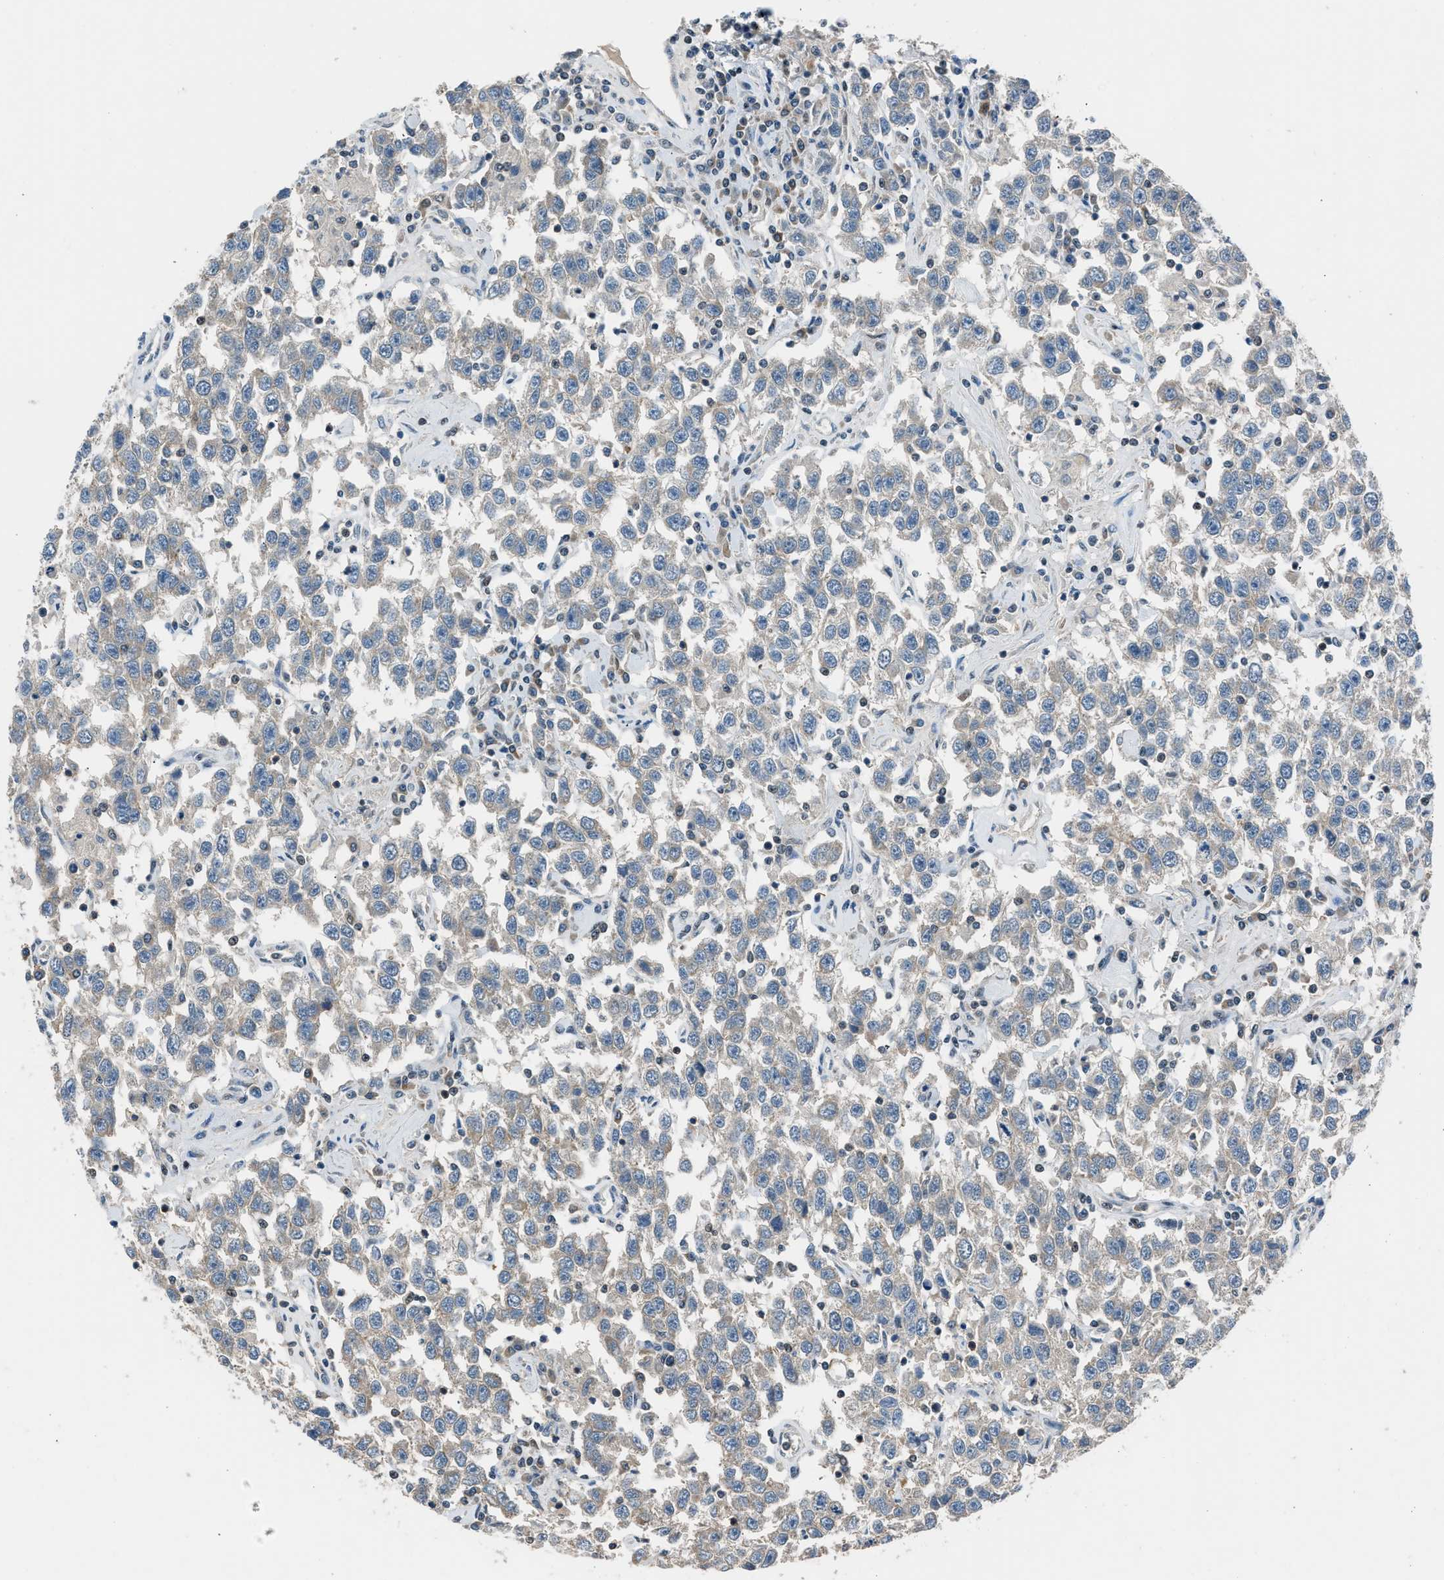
{"staining": {"intensity": "weak", "quantity": "<25%", "location": "cytoplasmic/membranous"}, "tissue": "testis cancer", "cell_type": "Tumor cells", "image_type": "cancer", "snomed": [{"axis": "morphology", "description": "Seminoma, NOS"}, {"axis": "topography", "description": "Testis"}], "caption": "The micrograph displays no significant staining in tumor cells of testis cancer (seminoma).", "gene": "LMLN", "patient": {"sex": "male", "age": 41}}